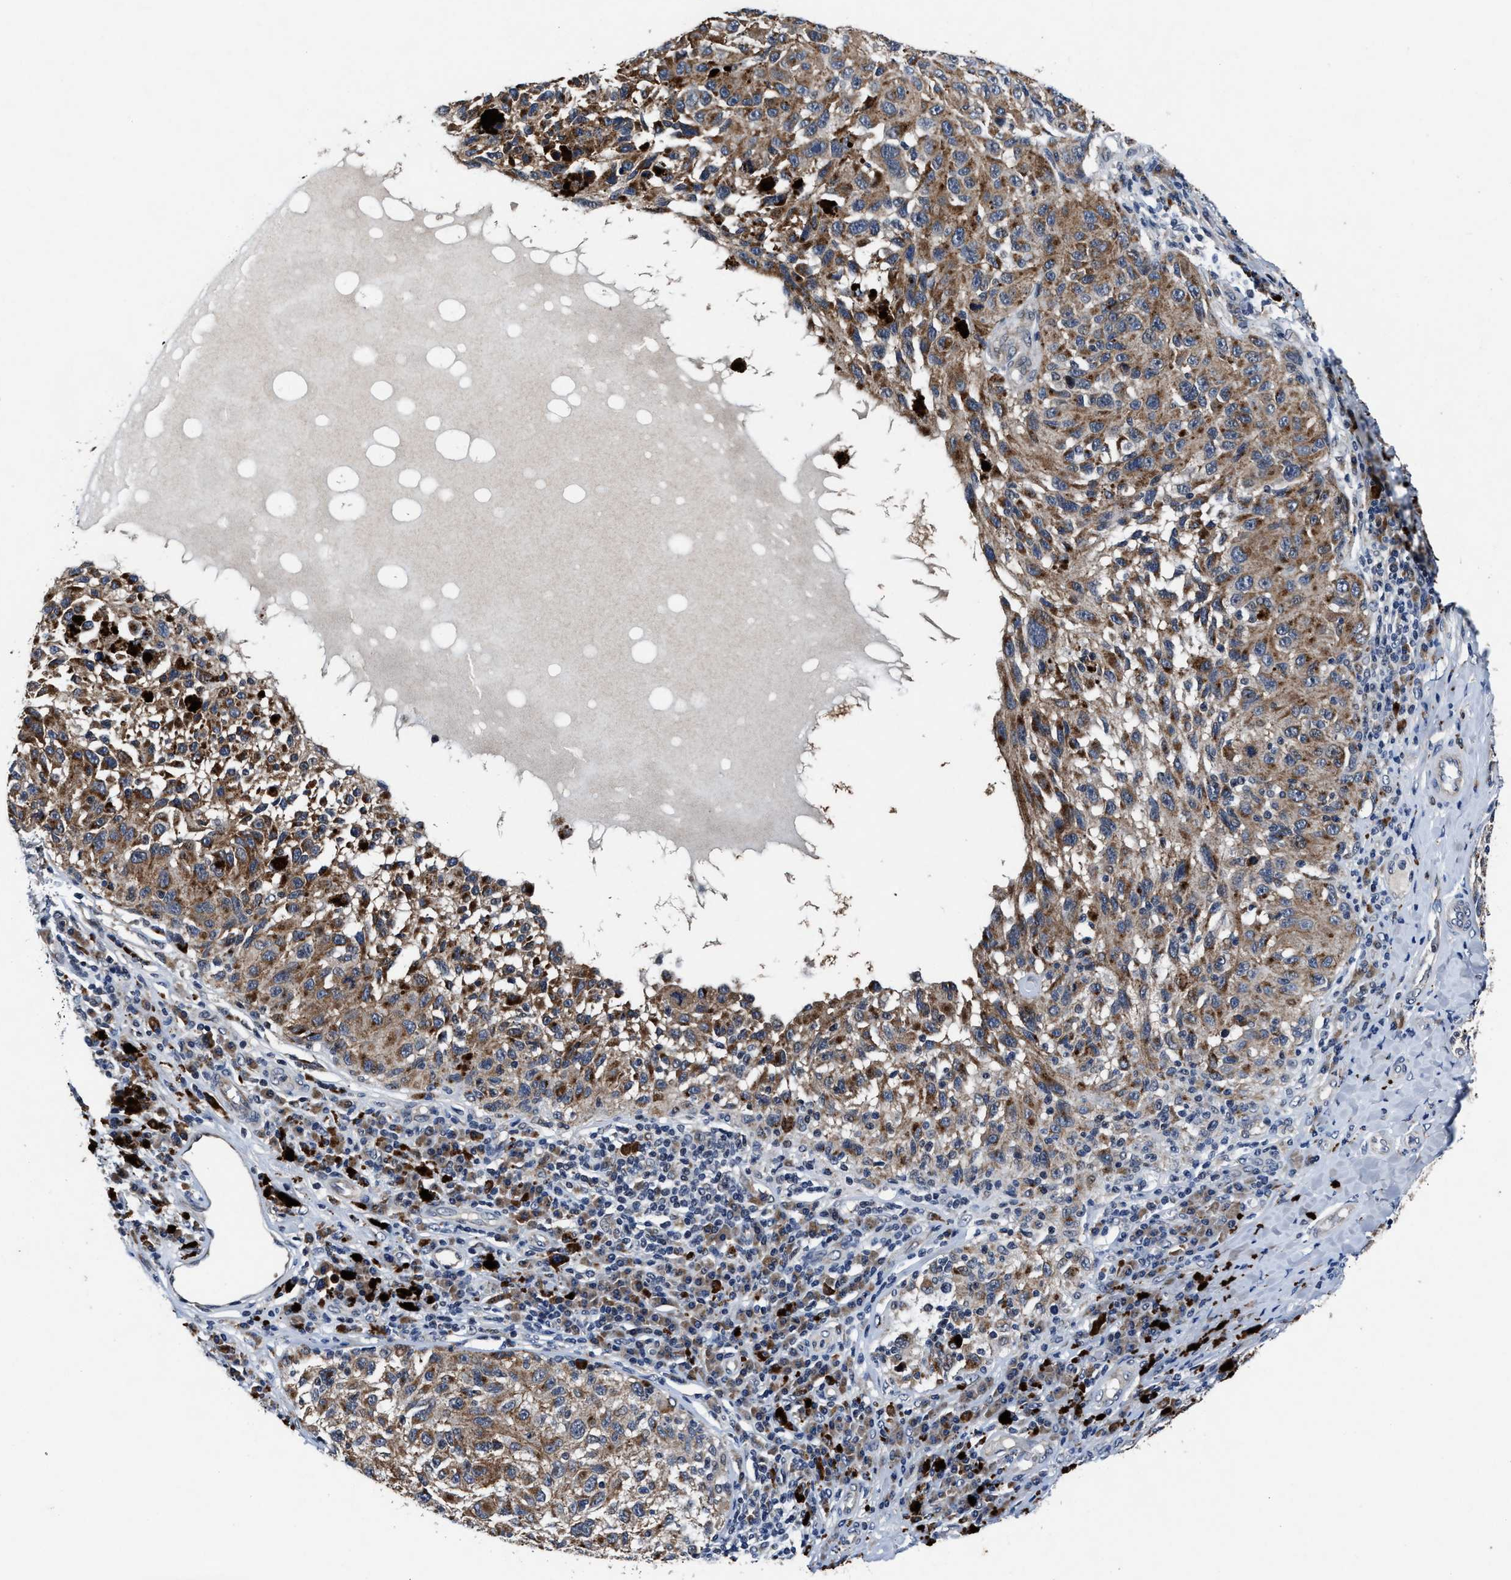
{"staining": {"intensity": "moderate", "quantity": ">75%", "location": "cytoplasmic/membranous"}, "tissue": "melanoma", "cell_type": "Tumor cells", "image_type": "cancer", "snomed": [{"axis": "morphology", "description": "Malignant melanoma, NOS"}, {"axis": "topography", "description": "Skin"}], "caption": "Immunohistochemical staining of human melanoma exhibits medium levels of moderate cytoplasmic/membranous protein expression in about >75% of tumor cells. Nuclei are stained in blue.", "gene": "TMEM53", "patient": {"sex": "female", "age": 73}}